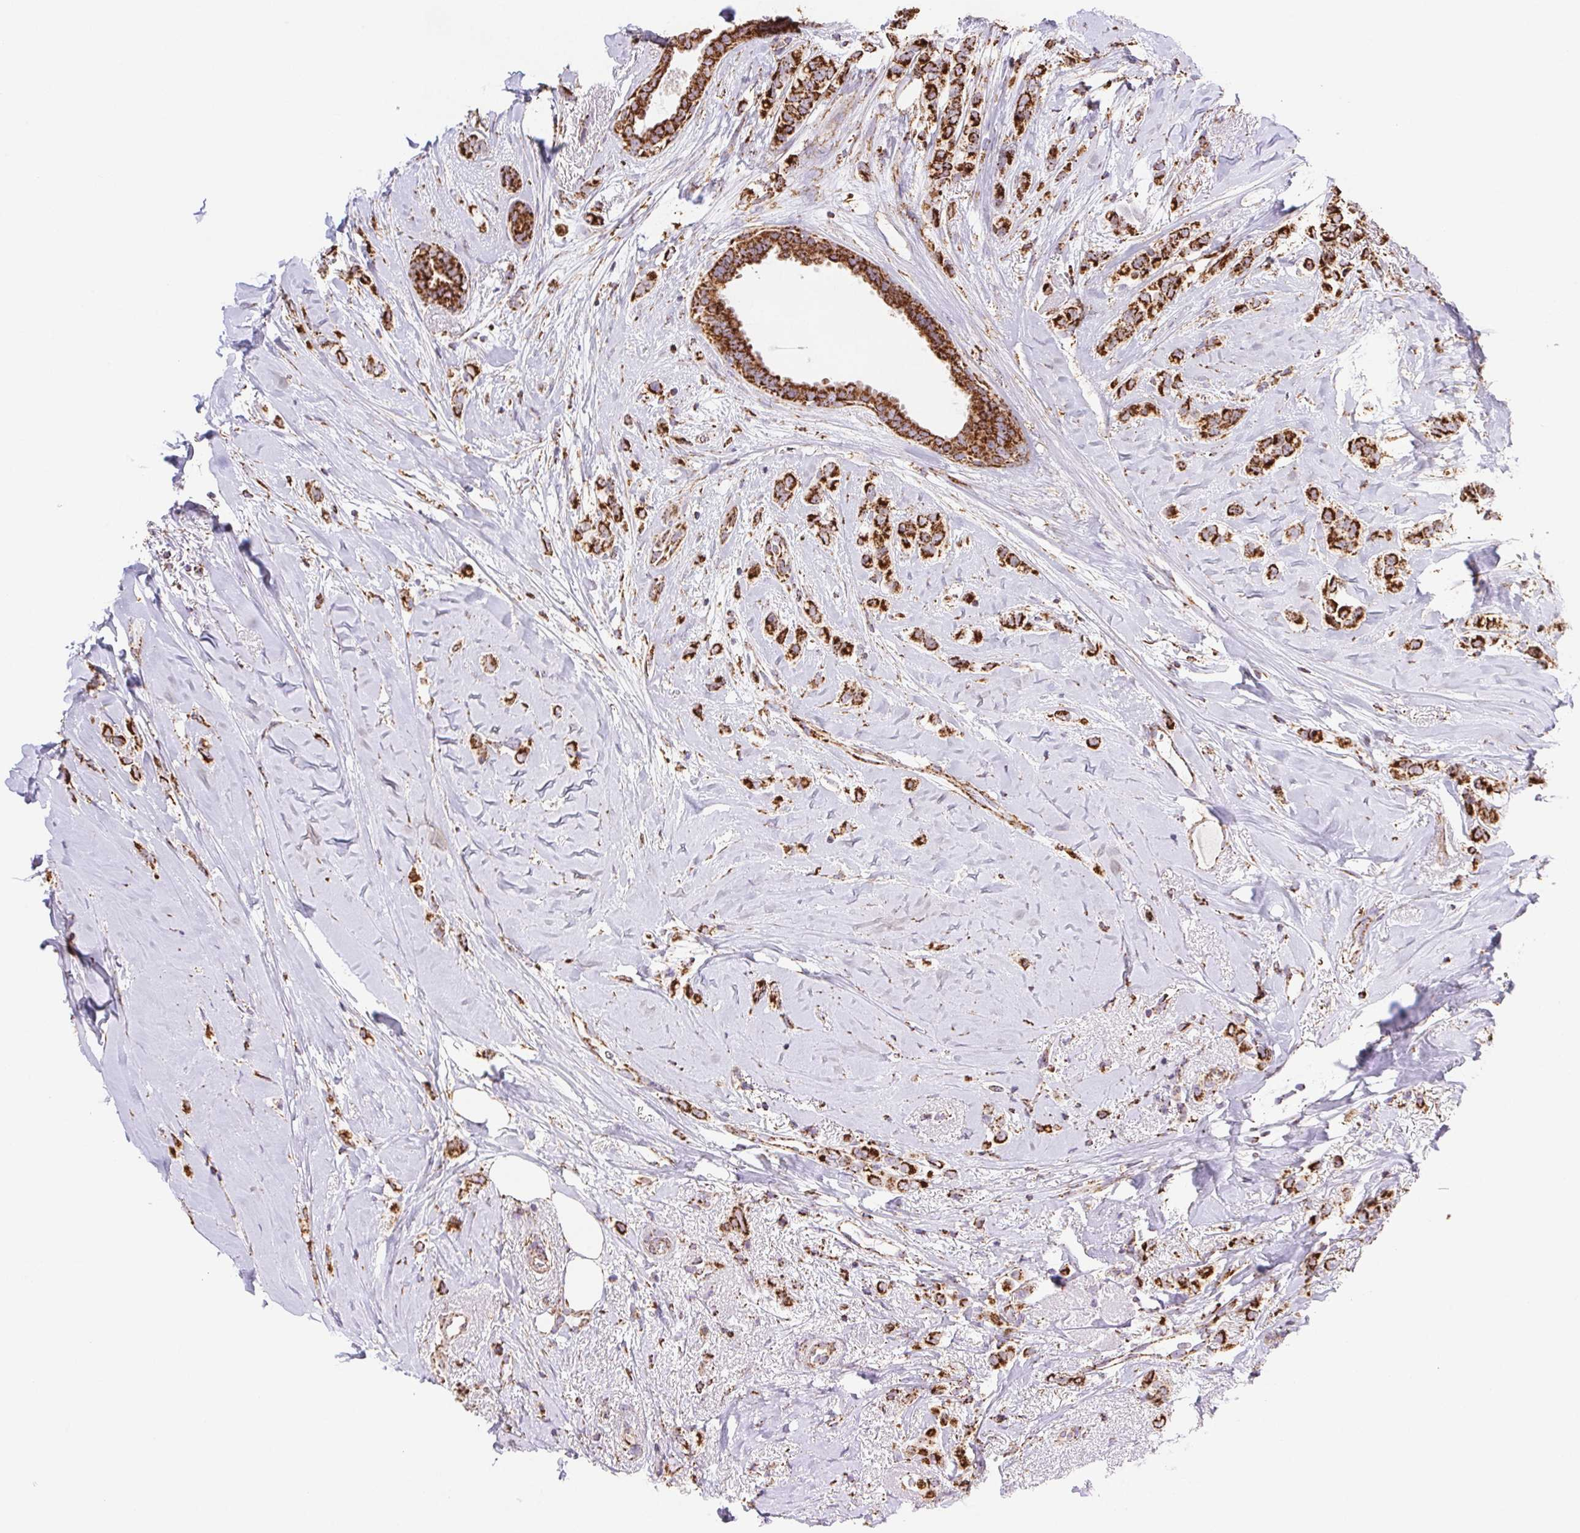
{"staining": {"intensity": "strong", "quantity": ">75%", "location": "cytoplasmic/membranous"}, "tissue": "breast cancer", "cell_type": "Tumor cells", "image_type": "cancer", "snomed": [{"axis": "morphology", "description": "Lobular carcinoma"}, {"axis": "topography", "description": "Breast"}], "caption": "Strong cytoplasmic/membranous protein expression is present in about >75% of tumor cells in lobular carcinoma (breast).", "gene": "NIPSNAP2", "patient": {"sex": "female", "age": 66}}